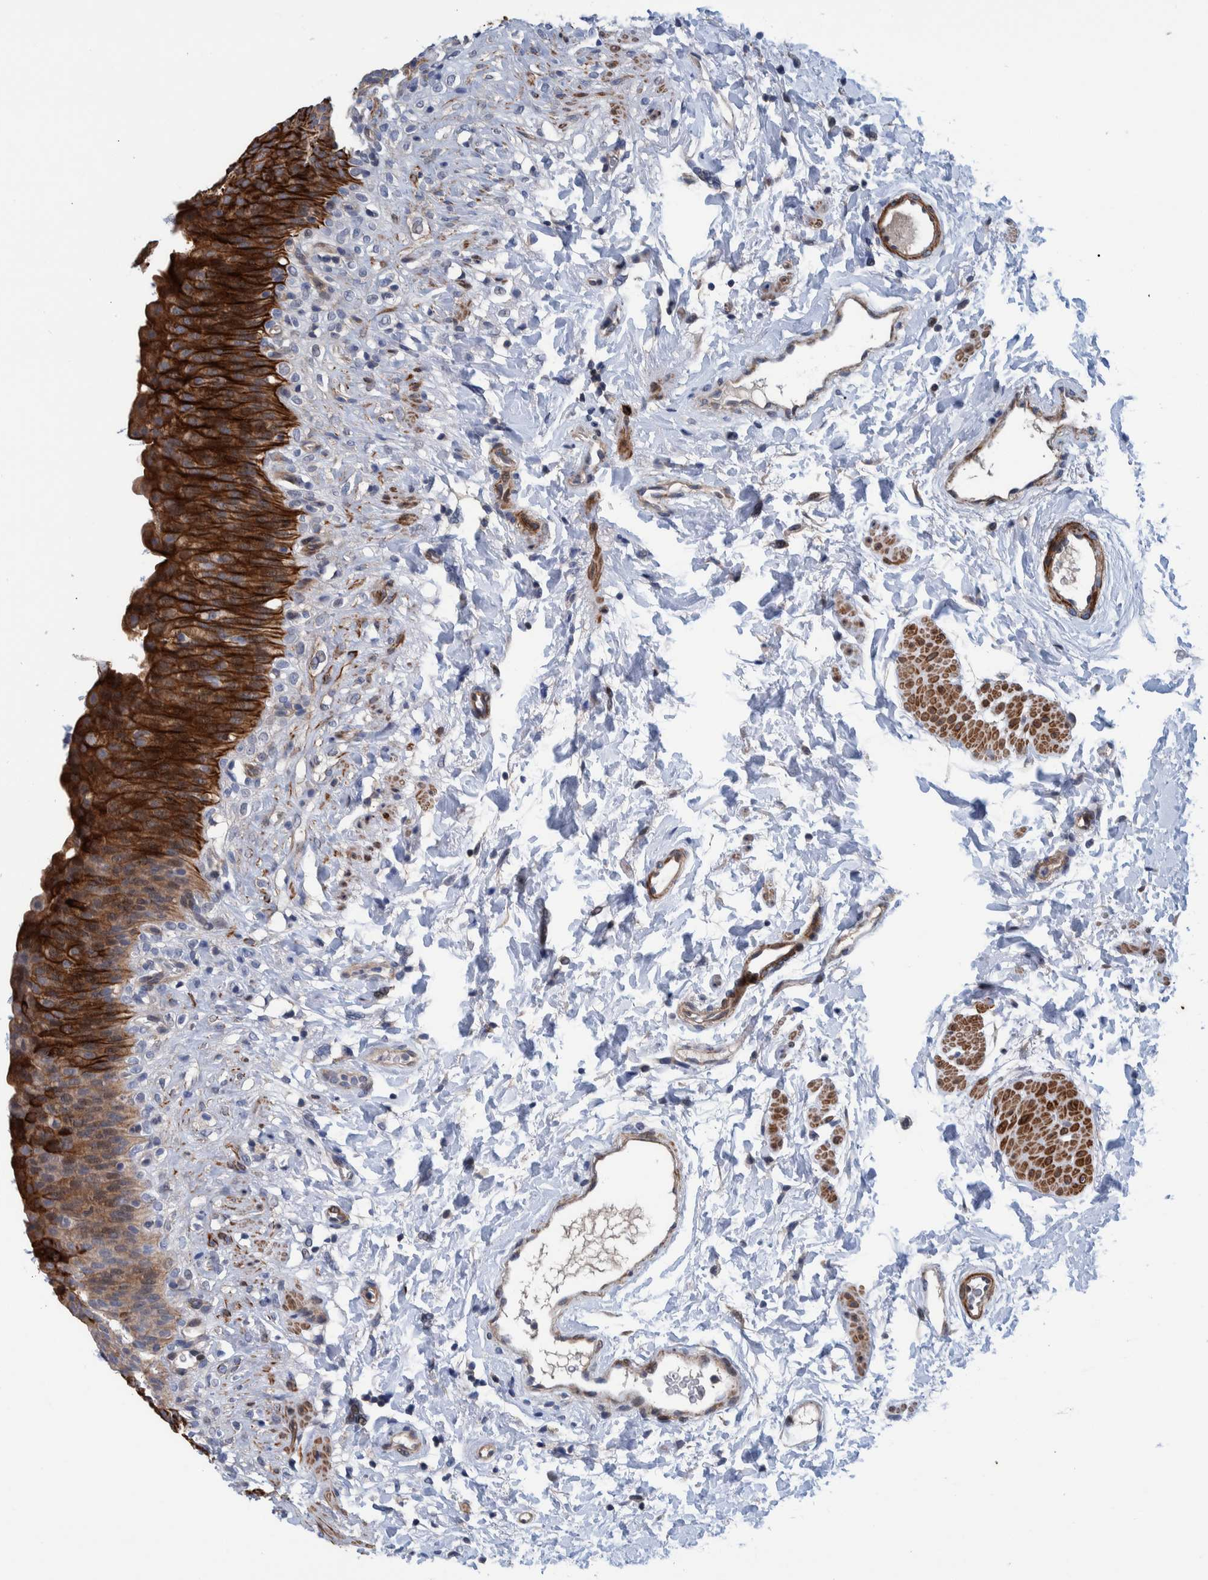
{"staining": {"intensity": "strong", "quantity": "25%-75%", "location": "cytoplasmic/membranous"}, "tissue": "urinary bladder", "cell_type": "Urothelial cells", "image_type": "normal", "snomed": [{"axis": "morphology", "description": "Normal tissue, NOS"}, {"axis": "topography", "description": "Urinary bladder"}], "caption": "Immunohistochemical staining of unremarkable human urinary bladder exhibits 25%-75% levels of strong cytoplasmic/membranous protein positivity in about 25%-75% of urothelial cells.", "gene": "MKS1", "patient": {"sex": "female", "age": 79}}